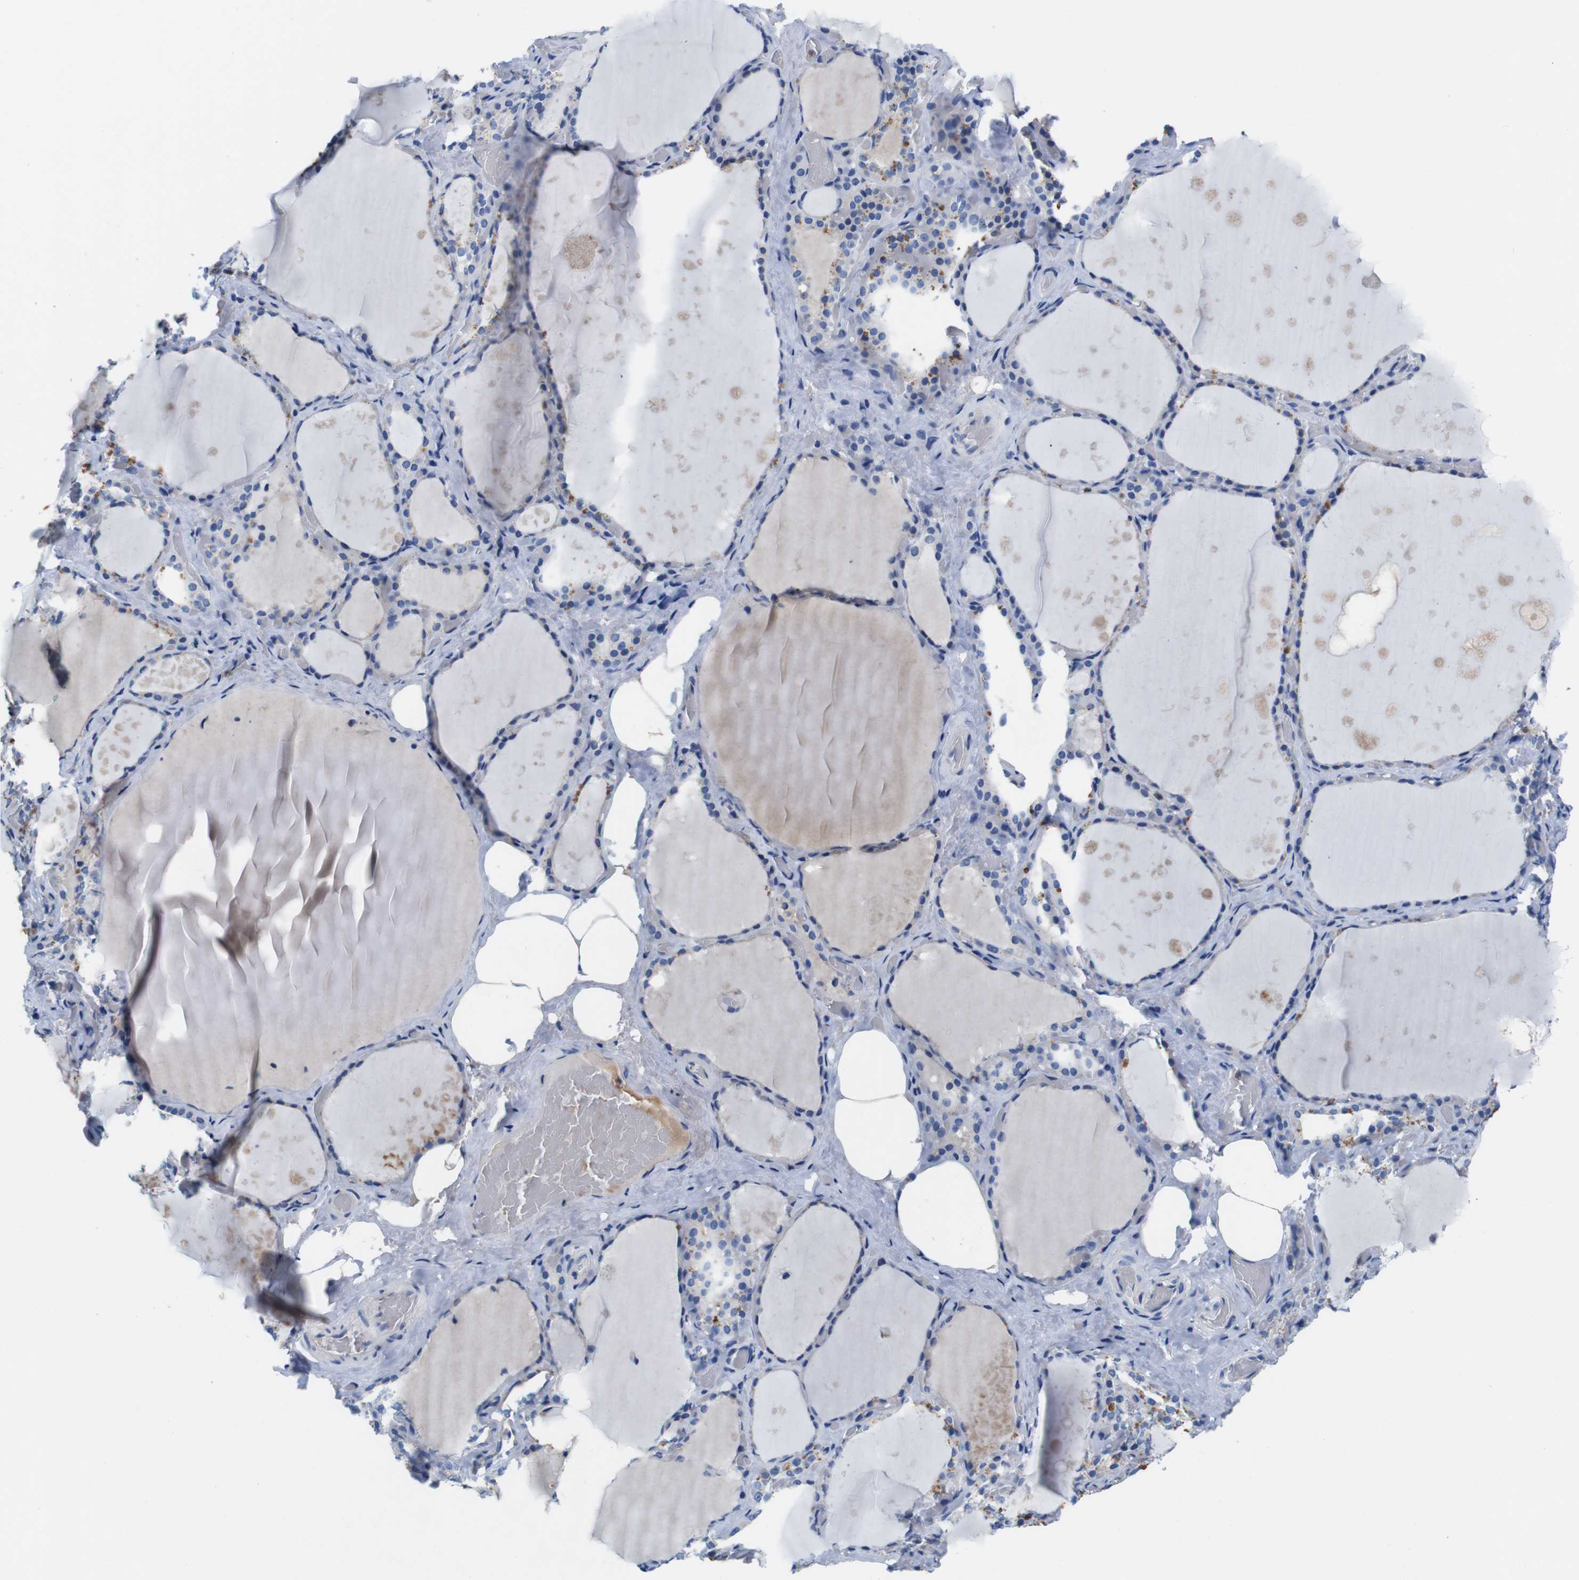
{"staining": {"intensity": "weak", "quantity": "<25%", "location": "cytoplasmic/membranous"}, "tissue": "thyroid gland", "cell_type": "Glandular cells", "image_type": "normal", "snomed": [{"axis": "morphology", "description": "Normal tissue, NOS"}, {"axis": "topography", "description": "Thyroid gland"}], "caption": "Glandular cells show no significant expression in unremarkable thyroid gland.", "gene": "C1RL", "patient": {"sex": "male", "age": 61}}